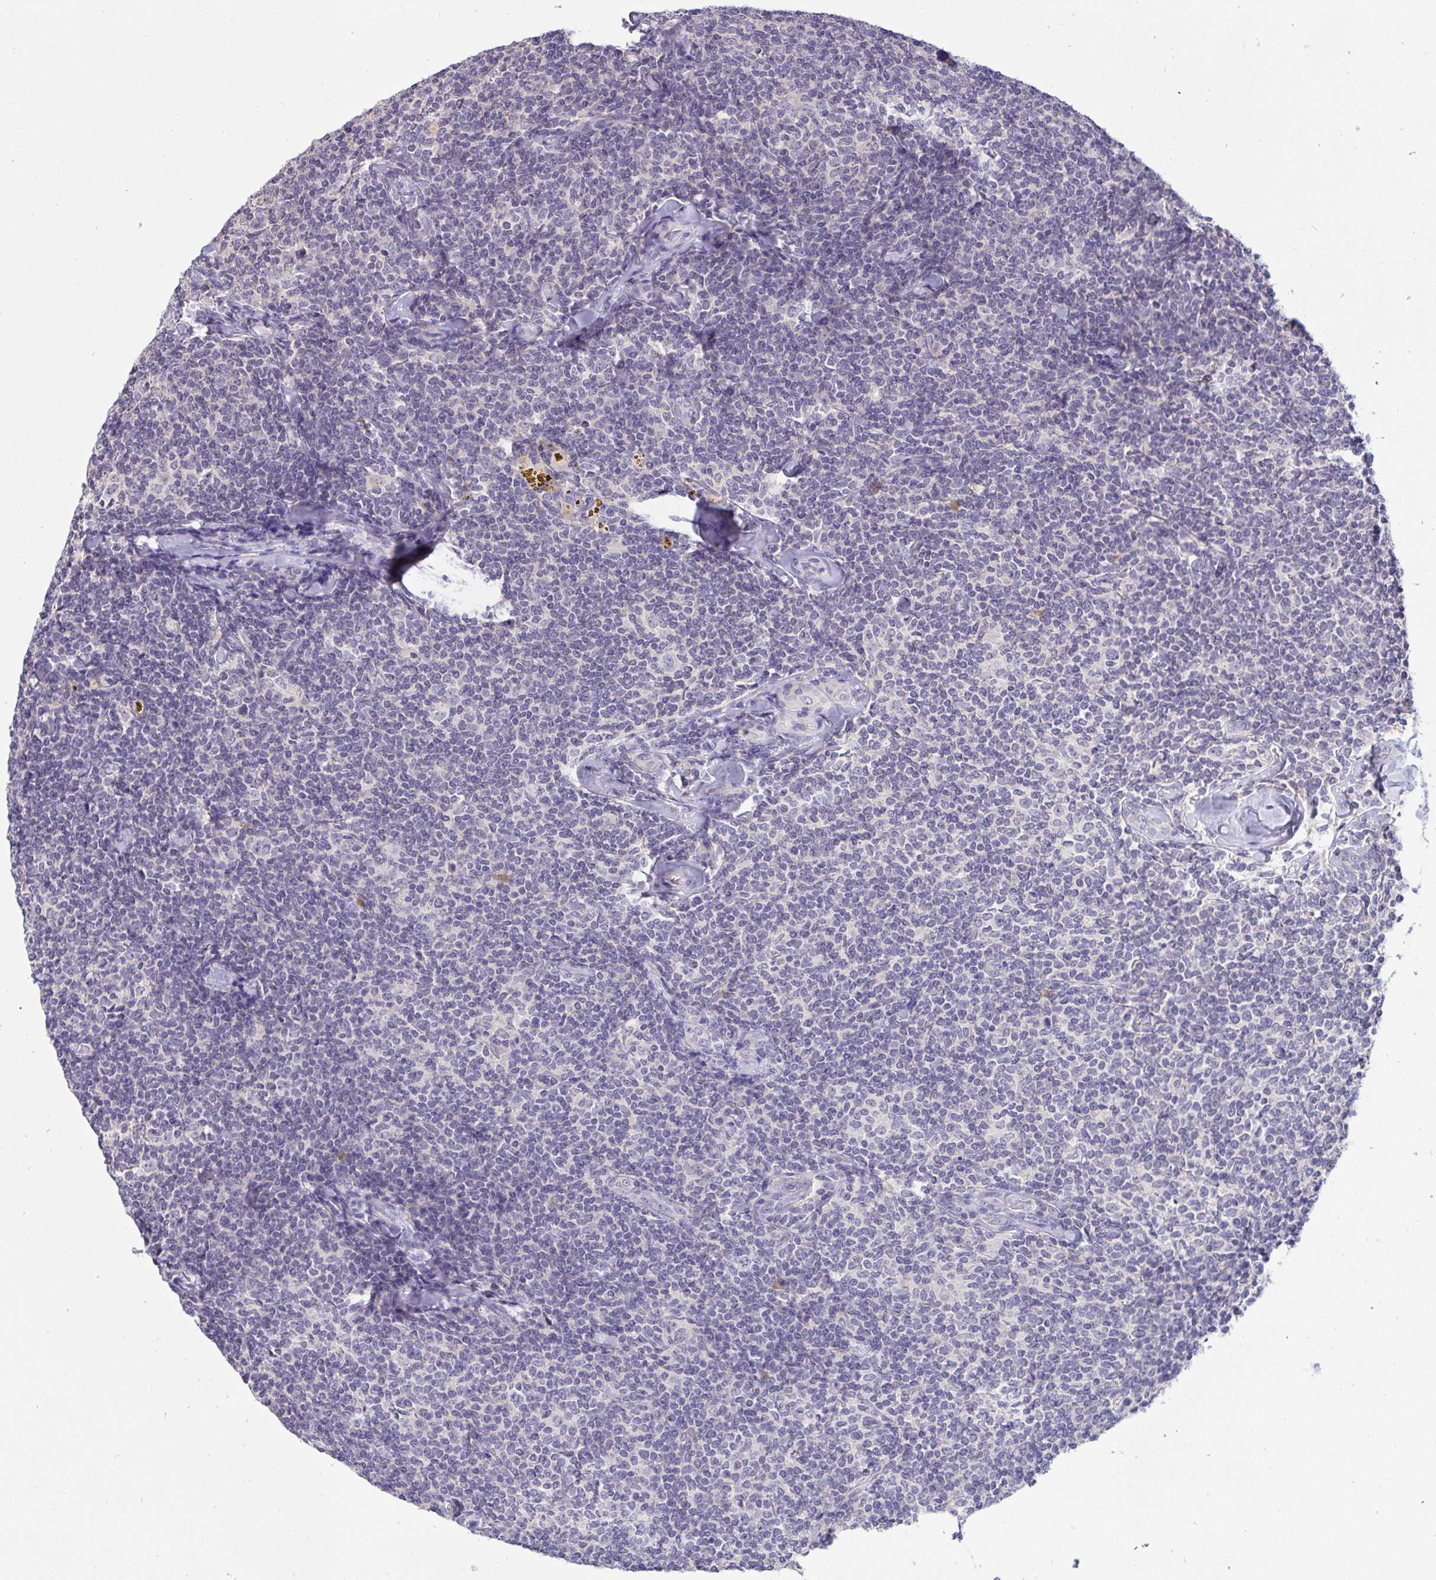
{"staining": {"intensity": "negative", "quantity": "none", "location": "none"}, "tissue": "lymphoma", "cell_type": "Tumor cells", "image_type": "cancer", "snomed": [{"axis": "morphology", "description": "Malignant lymphoma, non-Hodgkin's type, Low grade"}, {"axis": "topography", "description": "Lymph node"}], "caption": "This is a micrograph of IHC staining of lymphoma, which shows no positivity in tumor cells.", "gene": "TMEM41A", "patient": {"sex": "female", "age": 56}}